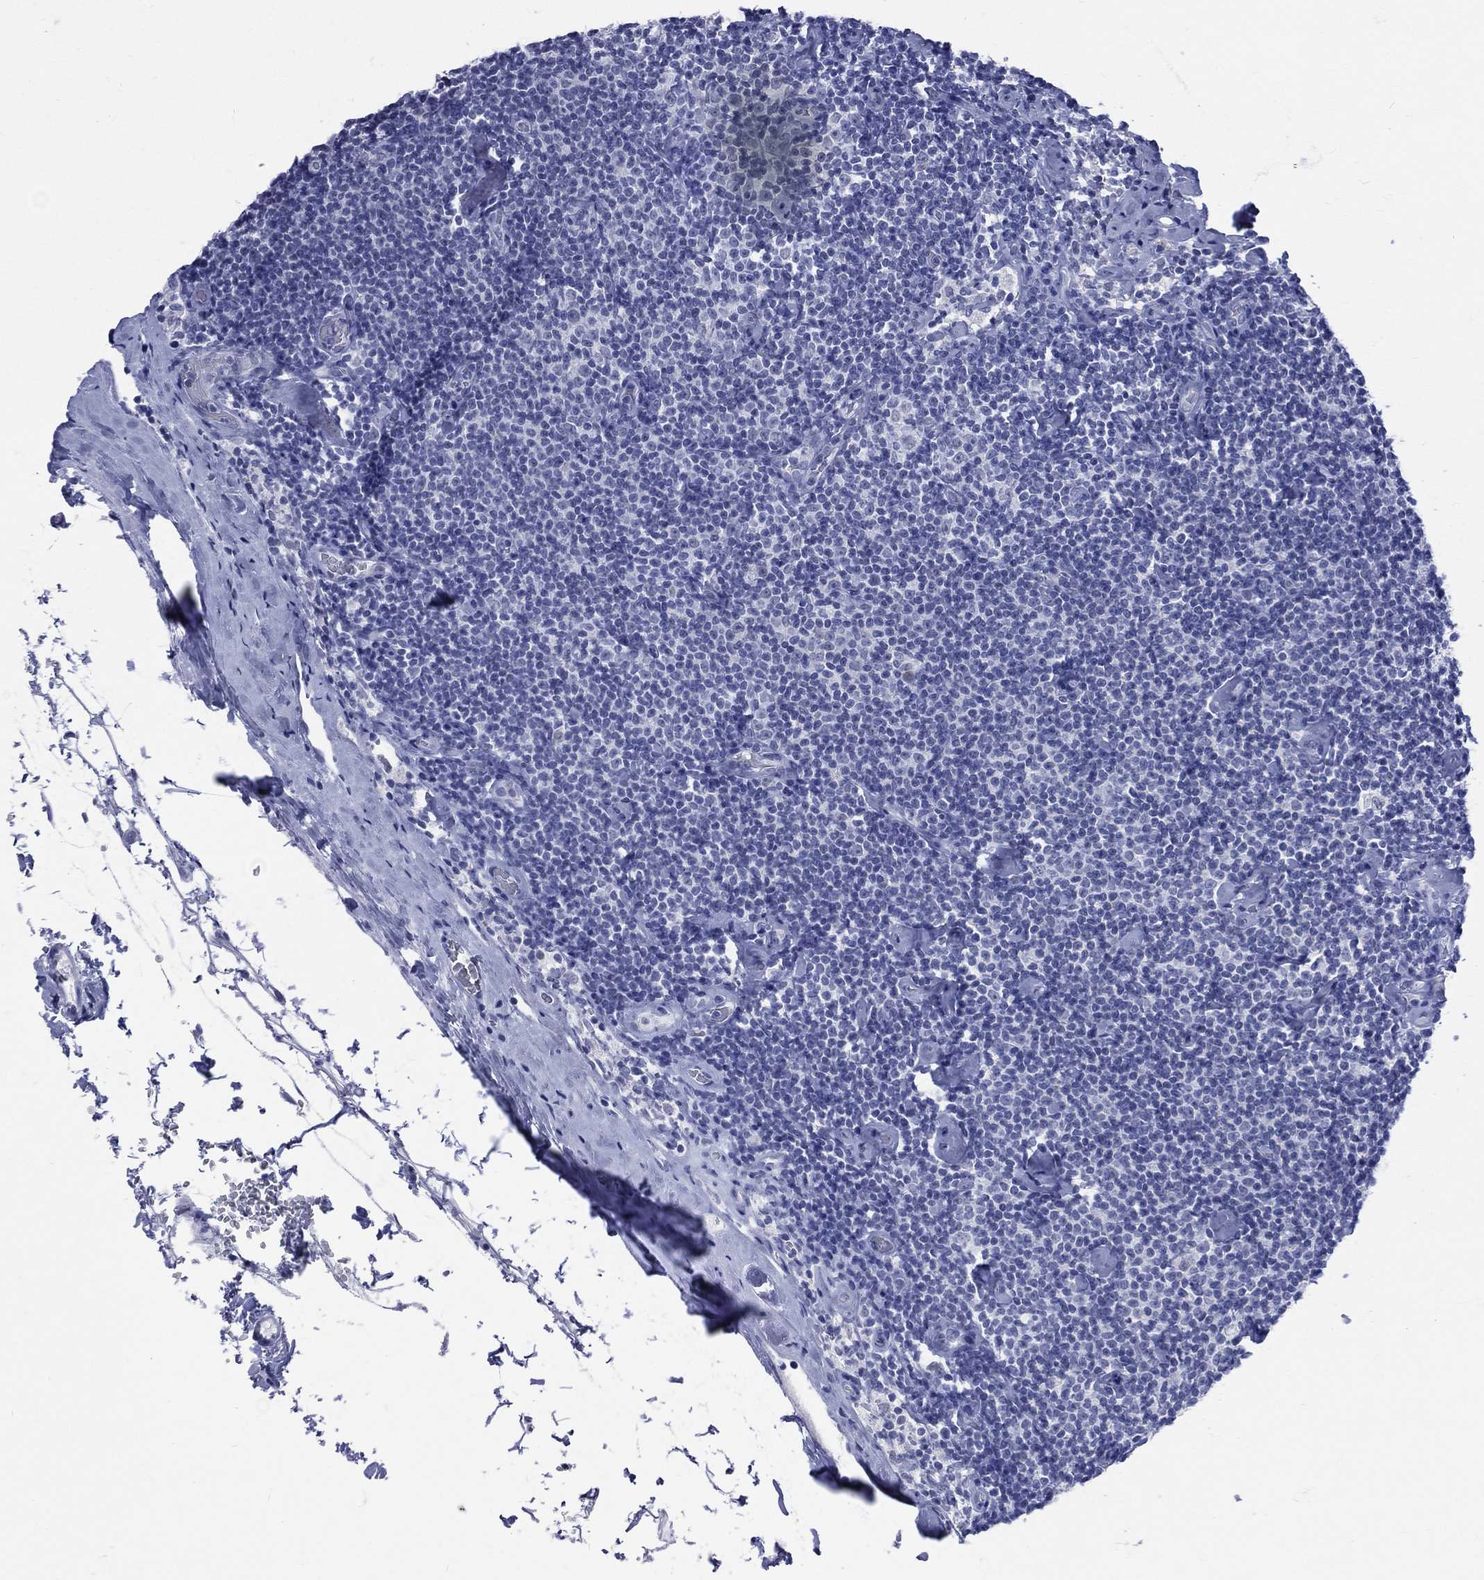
{"staining": {"intensity": "negative", "quantity": "none", "location": "none"}, "tissue": "lymphoma", "cell_type": "Tumor cells", "image_type": "cancer", "snomed": [{"axis": "morphology", "description": "Malignant lymphoma, non-Hodgkin's type, Low grade"}, {"axis": "topography", "description": "Lymph node"}], "caption": "DAB (3,3'-diaminobenzidine) immunohistochemical staining of human lymphoma shows no significant staining in tumor cells.", "gene": "MLLT10", "patient": {"sex": "male", "age": 81}}